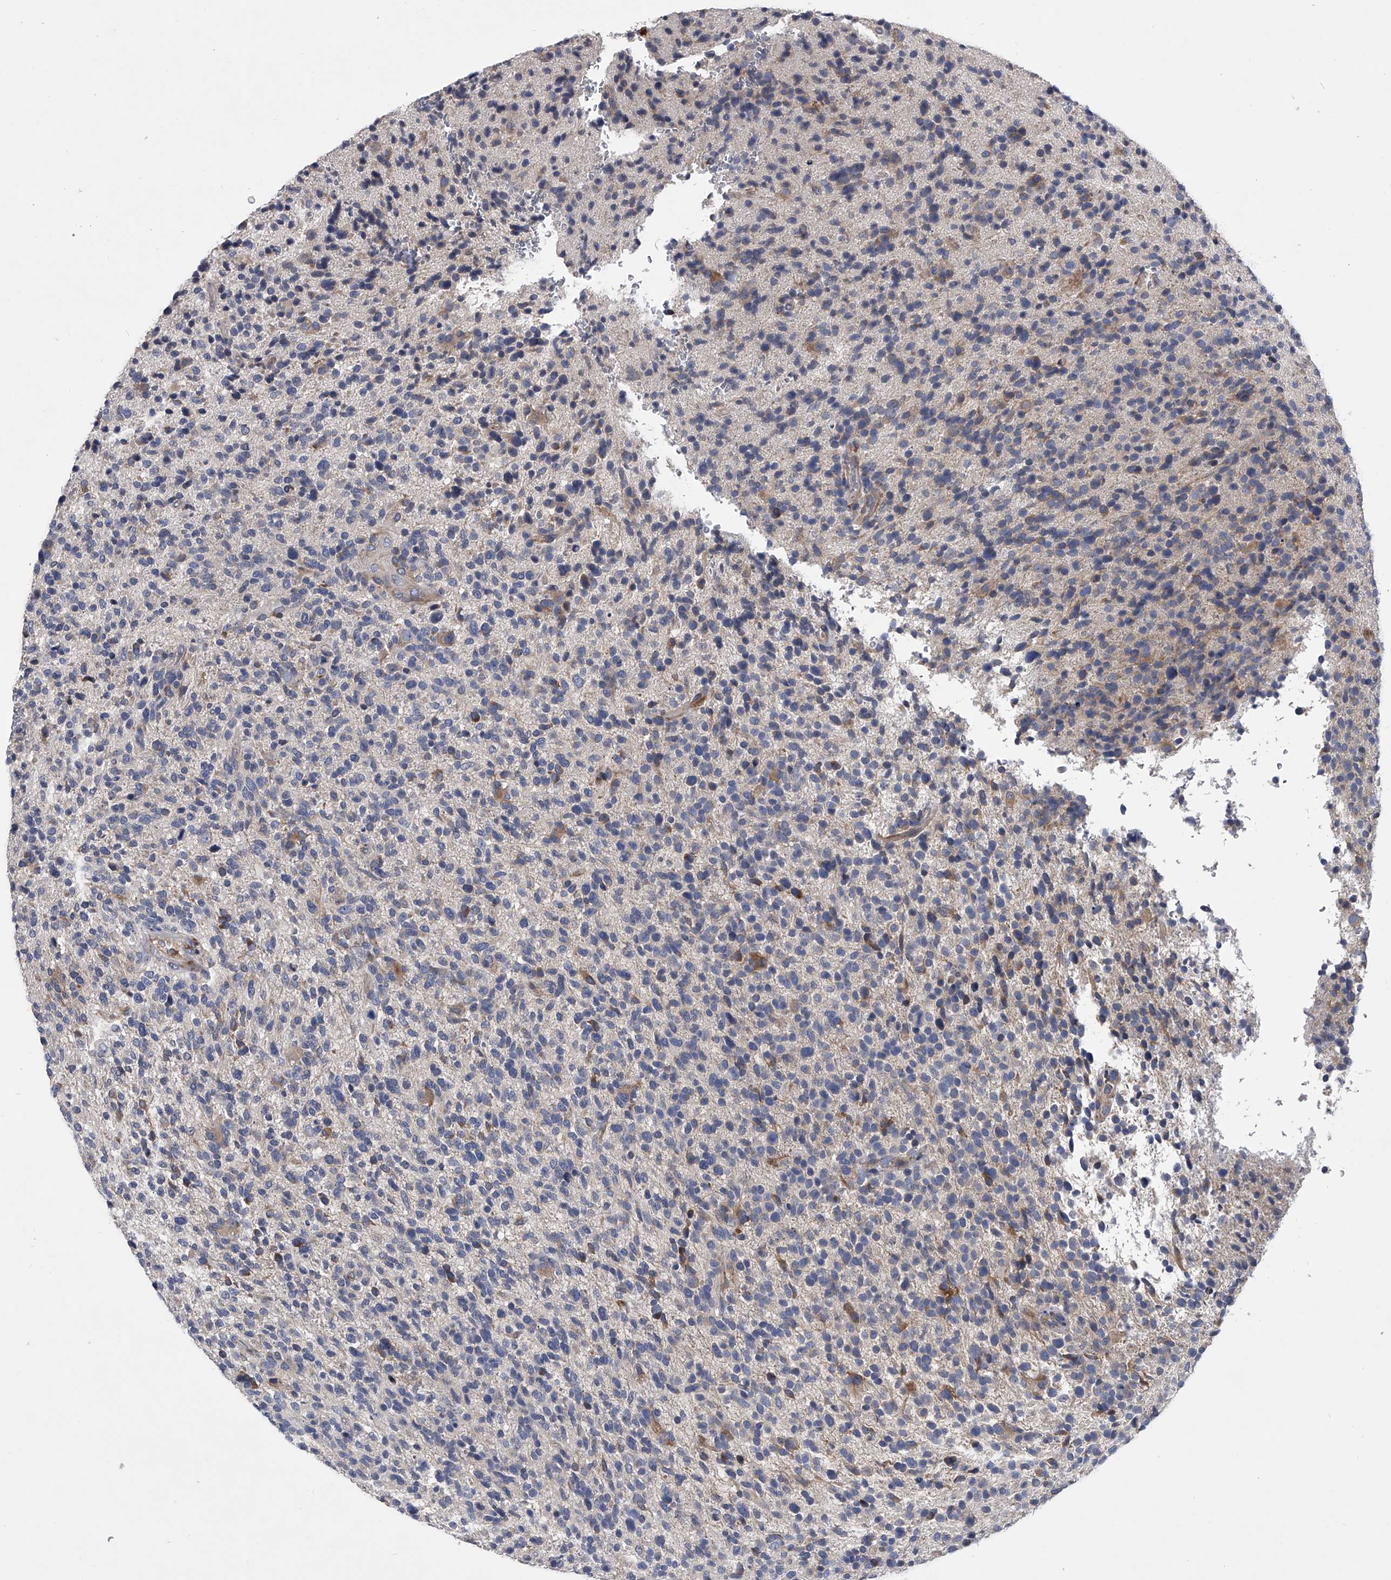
{"staining": {"intensity": "negative", "quantity": "none", "location": "none"}, "tissue": "glioma", "cell_type": "Tumor cells", "image_type": "cancer", "snomed": [{"axis": "morphology", "description": "Glioma, malignant, High grade"}, {"axis": "topography", "description": "Brain"}], "caption": "Glioma was stained to show a protein in brown. There is no significant positivity in tumor cells. (Stains: DAB immunohistochemistry (IHC) with hematoxylin counter stain, Microscopy: brightfield microscopy at high magnification).", "gene": "CCR4", "patient": {"sex": "male", "age": 72}}